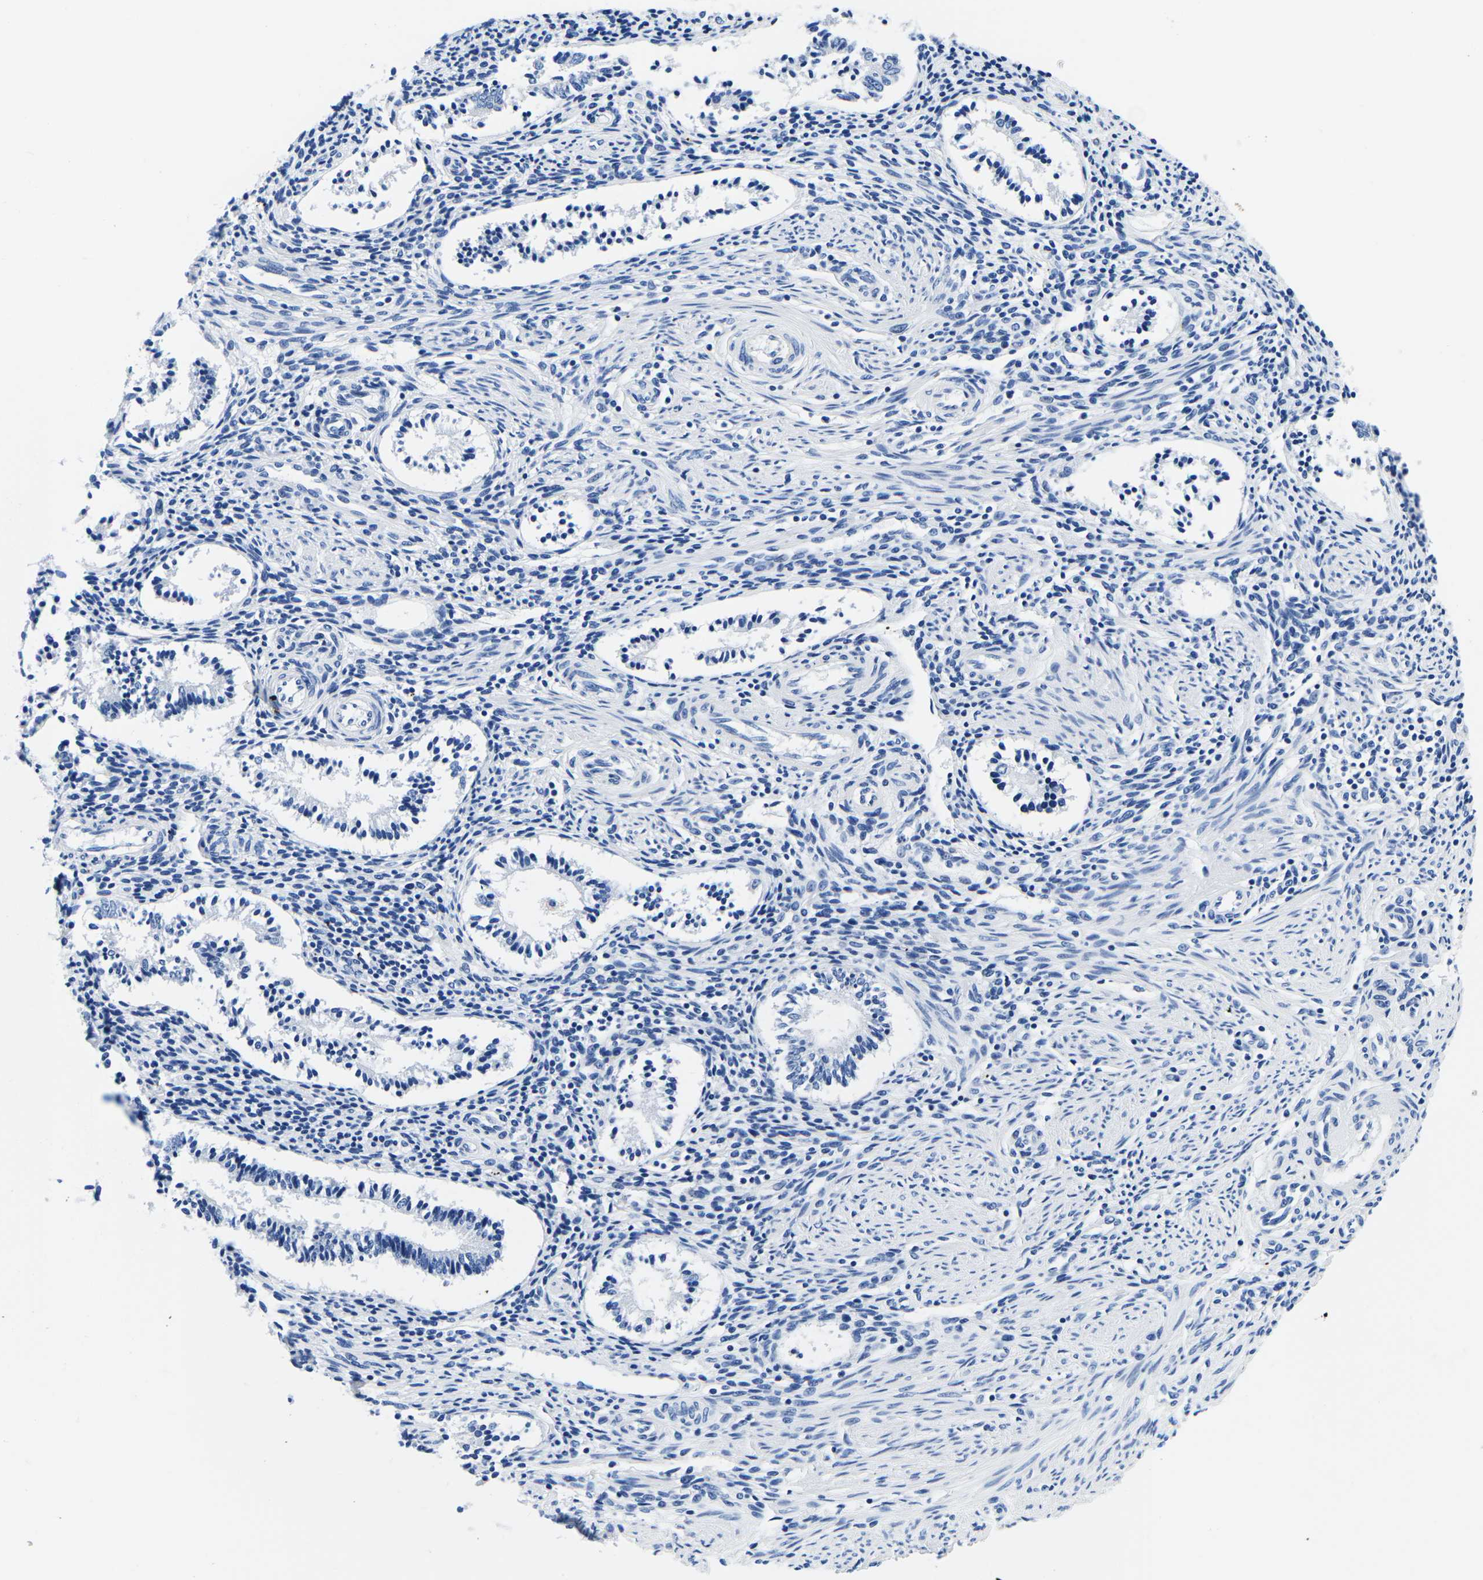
{"staining": {"intensity": "negative", "quantity": "none", "location": "none"}, "tissue": "endometrium", "cell_type": "Cells in endometrial stroma", "image_type": "normal", "snomed": [{"axis": "morphology", "description": "Normal tissue, NOS"}, {"axis": "topography", "description": "Endometrium"}], "caption": "Protein analysis of unremarkable endometrium reveals no significant positivity in cells in endometrial stroma.", "gene": "CYP1A2", "patient": {"sex": "female", "age": 42}}